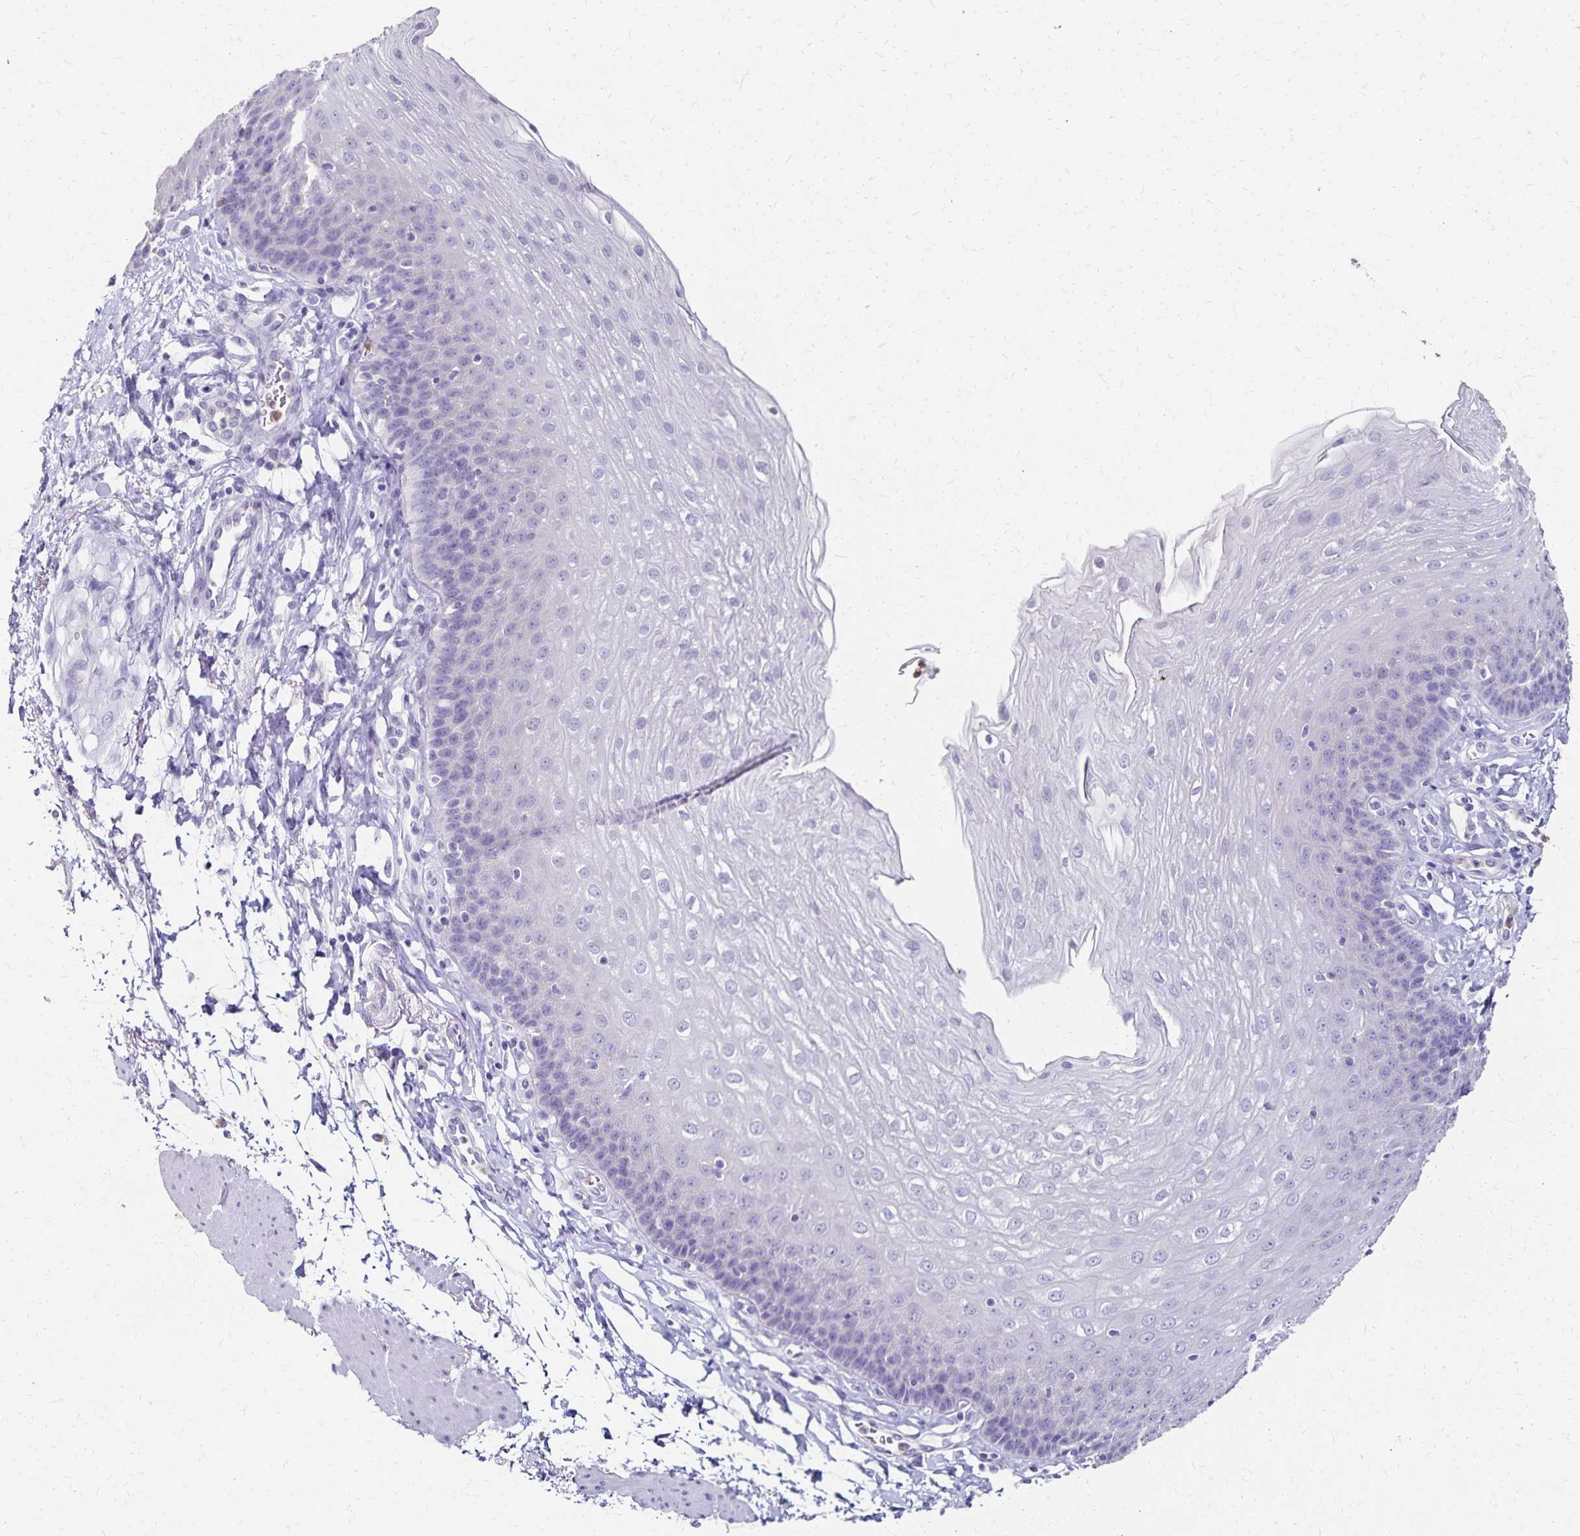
{"staining": {"intensity": "negative", "quantity": "none", "location": "none"}, "tissue": "esophagus", "cell_type": "Squamous epithelial cells", "image_type": "normal", "snomed": [{"axis": "morphology", "description": "Normal tissue, NOS"}, {"axis": "topography", "description": "Esophagus"}], "caption": "DAB immunohistochemical staining of benign human esophagus shows no significant expression in squamous epithelial cells. (Brightfield microscopy of DAB IHC at high magnification).", "gene": "DYNLT4", "patient": {"sex": "female", "age": 81}}